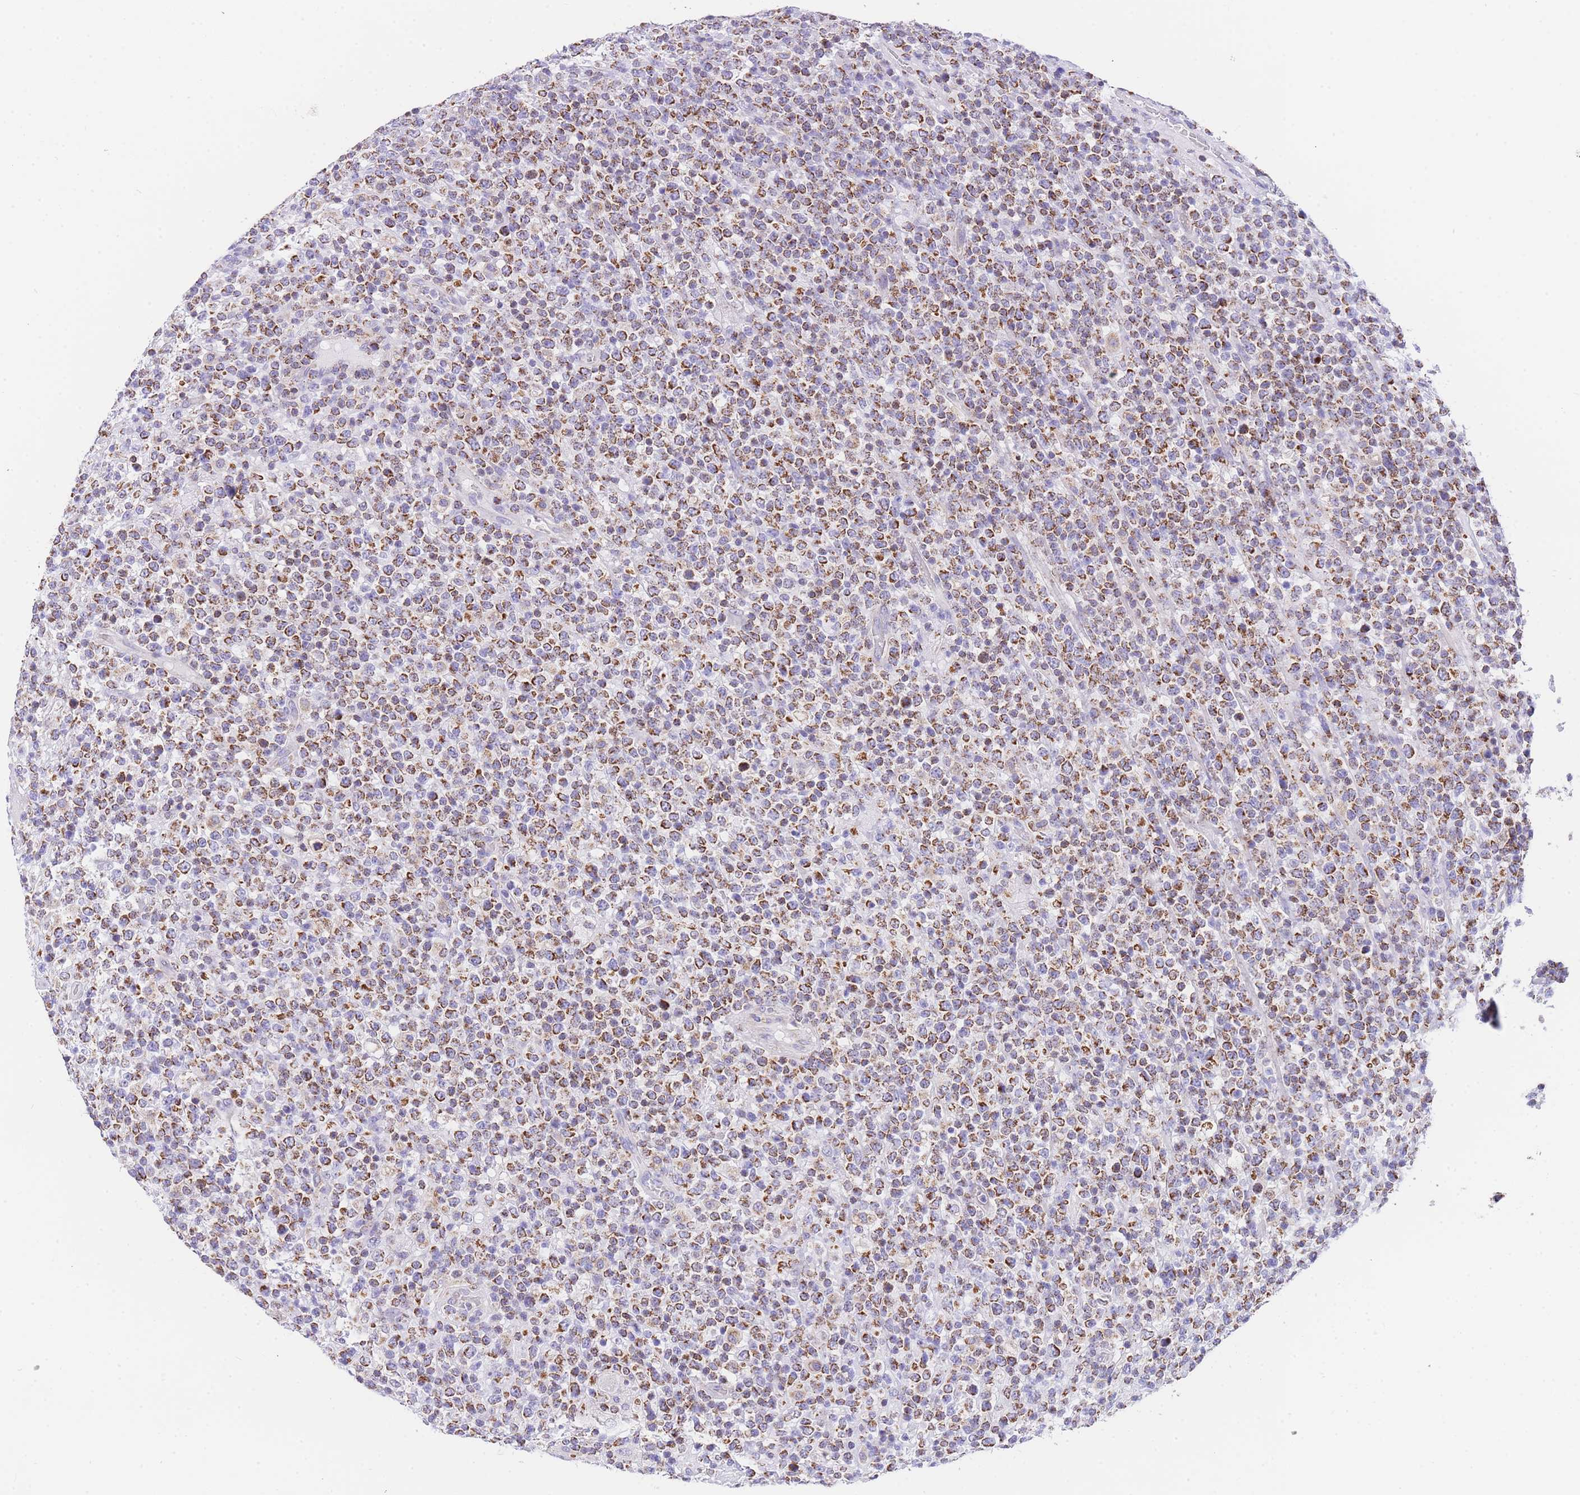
{"staining": {"intensity": "strong", "quantity": "25%-75%", "location": "cytoplasmic/membranous"}, "tissue": "lymphoma", "cell_type": "Tumor cells", "image_type": "cancer", "snomed": [{"axis": "morphology", "description": "Malignant lymphoma, non-Hodgkin's type, High grade"}, {"axis": "topography", "description": "Colon"}], "caption": "Tumor cells display high levels of strong cytoplasmic/membranous positivity in about 25%-75% of cells in human high-grade malignant lymphoma, non-Hodgkin's type. (DAB (3,3'-diaminobenzidine) = brown stain, brightfield microscopy at high magnification).", "gene": "NKD2", "patient": {"sex": "female", "age": 53}}